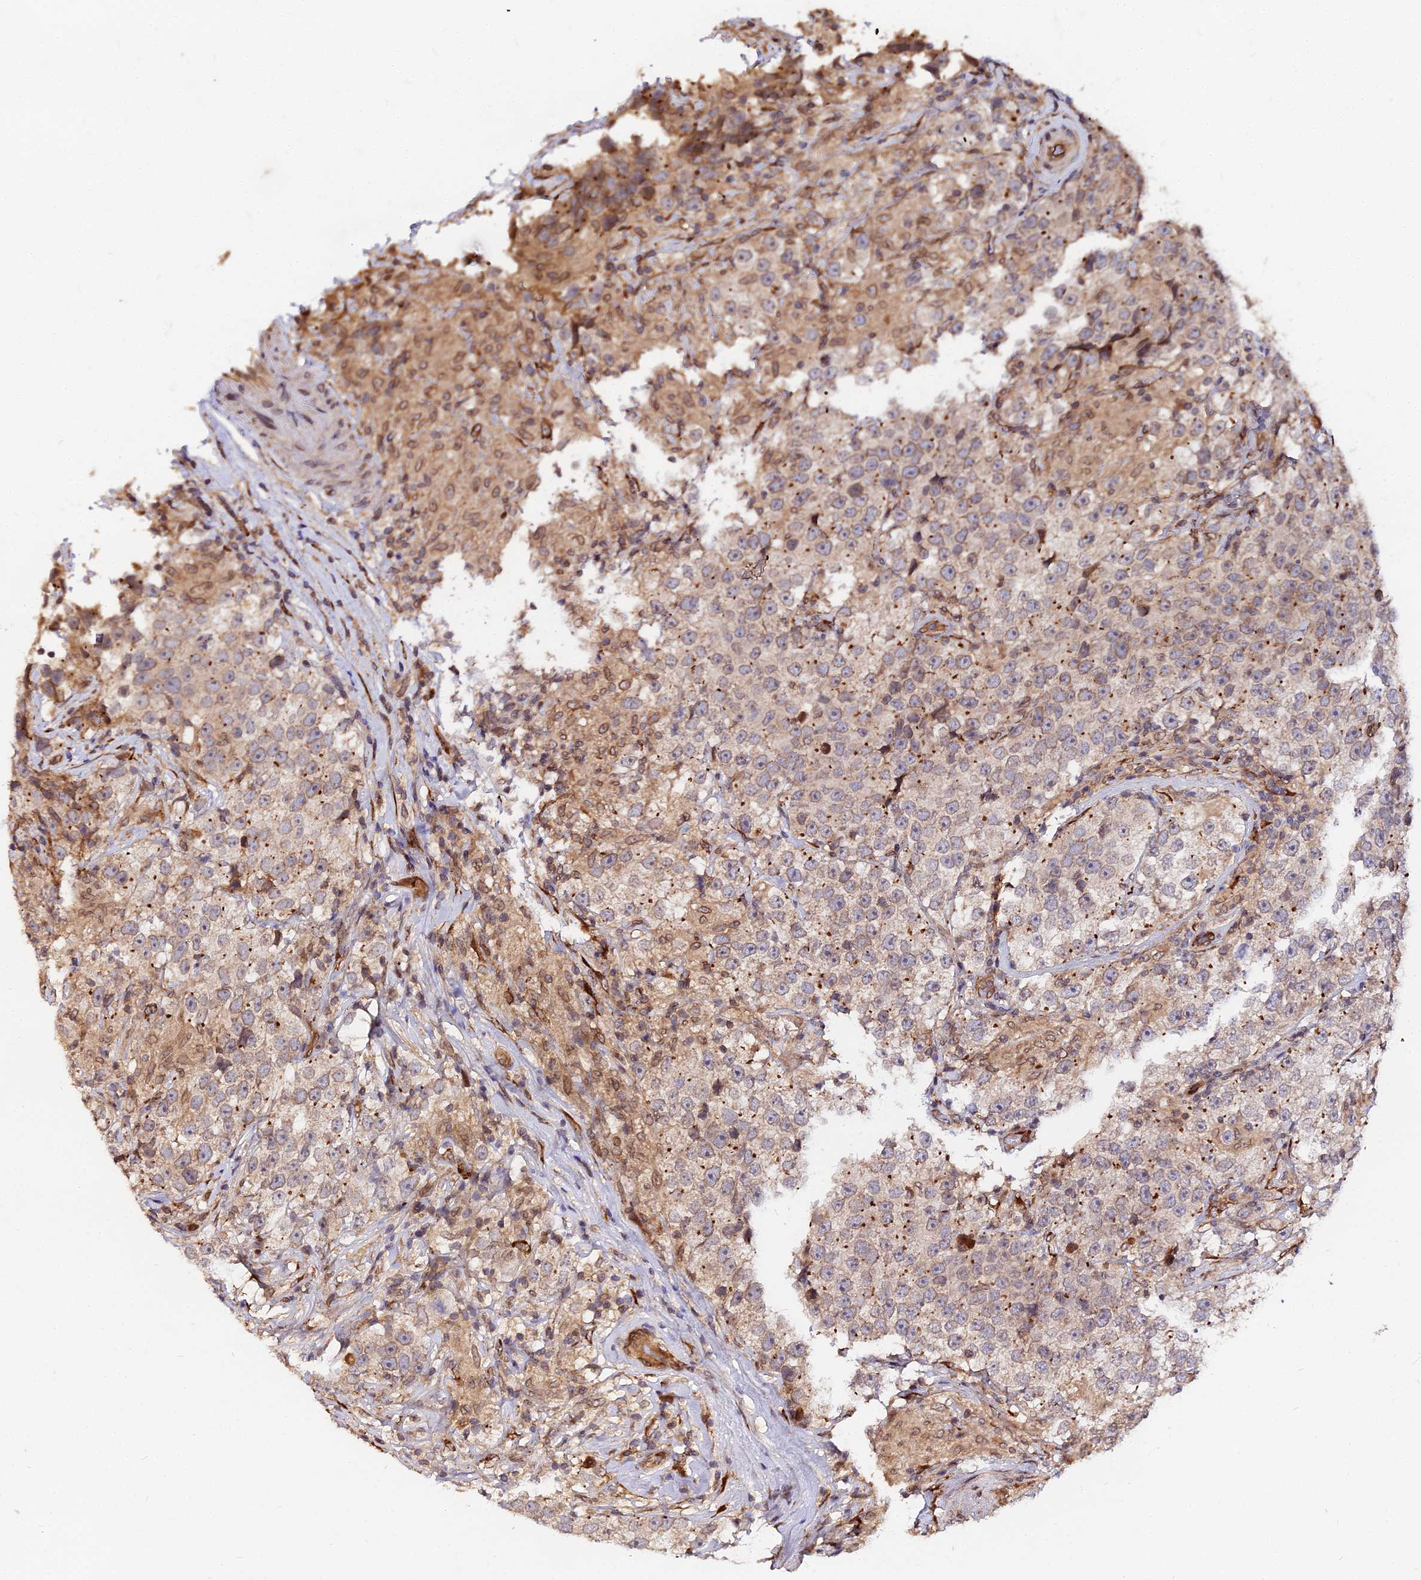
{"staining": {"intensity": "weak", "quantity": ">75%", "location": "cytoplasmic/membranous"}, "tissue": "testis cancer", "cell_type": "Tumor cells", "image_type": "cancer", "snomed": [{"axis": "morphology", "description": "Seminoma, NOS"}, {"axis": "topography", "description": "Testis"}], "caption": "The micrograph shows a brown stain indicating the presence of a protein in the cytoplasmic/membranous of tumor cells in testis cancer.", "gene": "PDE4D", "patient": {"sex": "male", "age": 46}}